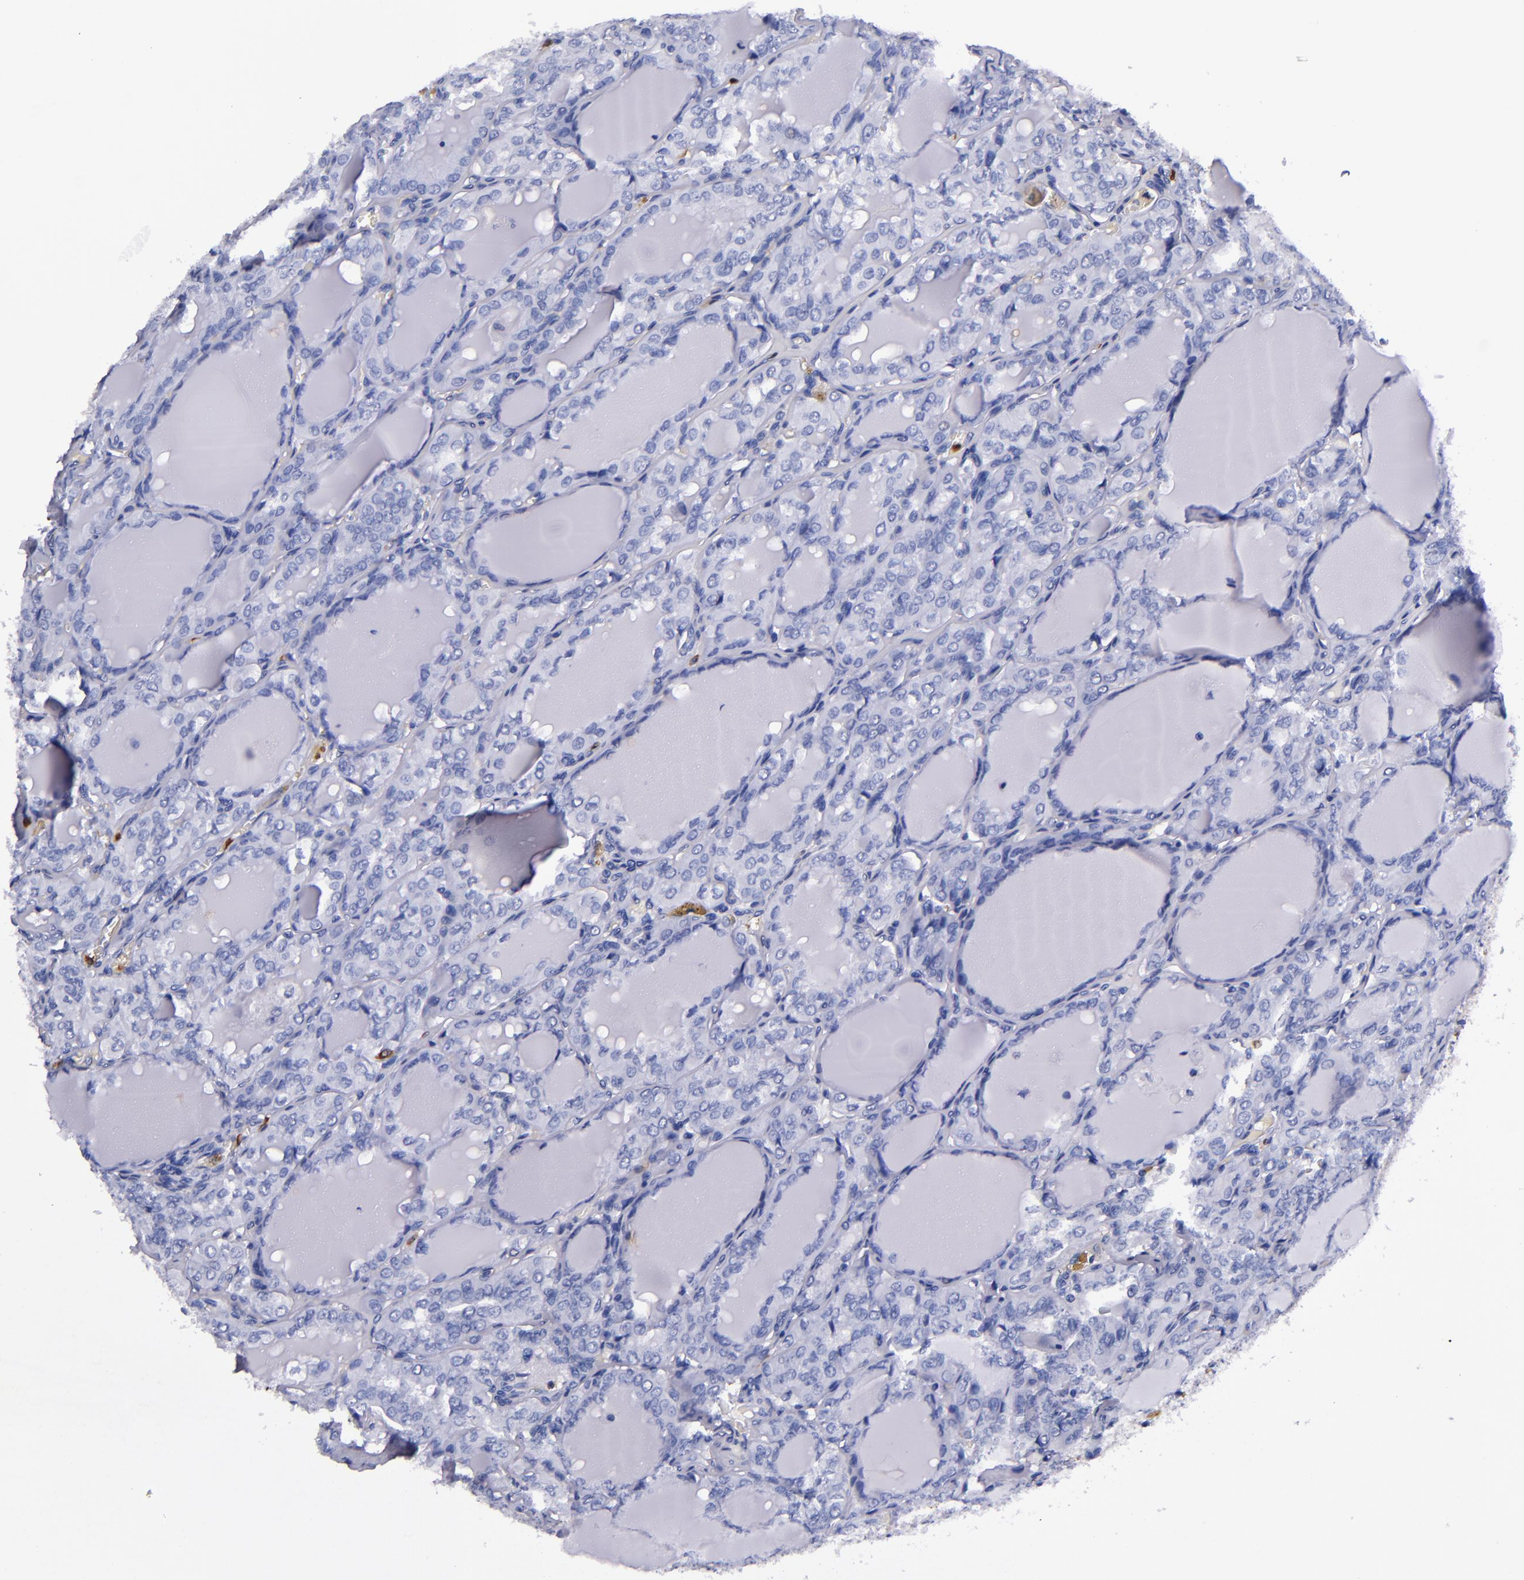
{"staining": {"intensity": "negative", "quantity": "none", "location": "none"}, "tissue": "thyroid cancer", "cell_type": "Tumor cells", "image_type": "cancer", "snomed": [{"axis": "morphology", "description": "Papillary adenocarcinoma, NOS"}, {"axis": "topography", "description": "Thyroid gland"}], "caption": "This is an IHC histopathology image of thyroid cancer (papillary adenocarcinoma). There is no expression in tumor cells.", "gene": "S100A8", "patient": {"sex": "male", "age": 20}}